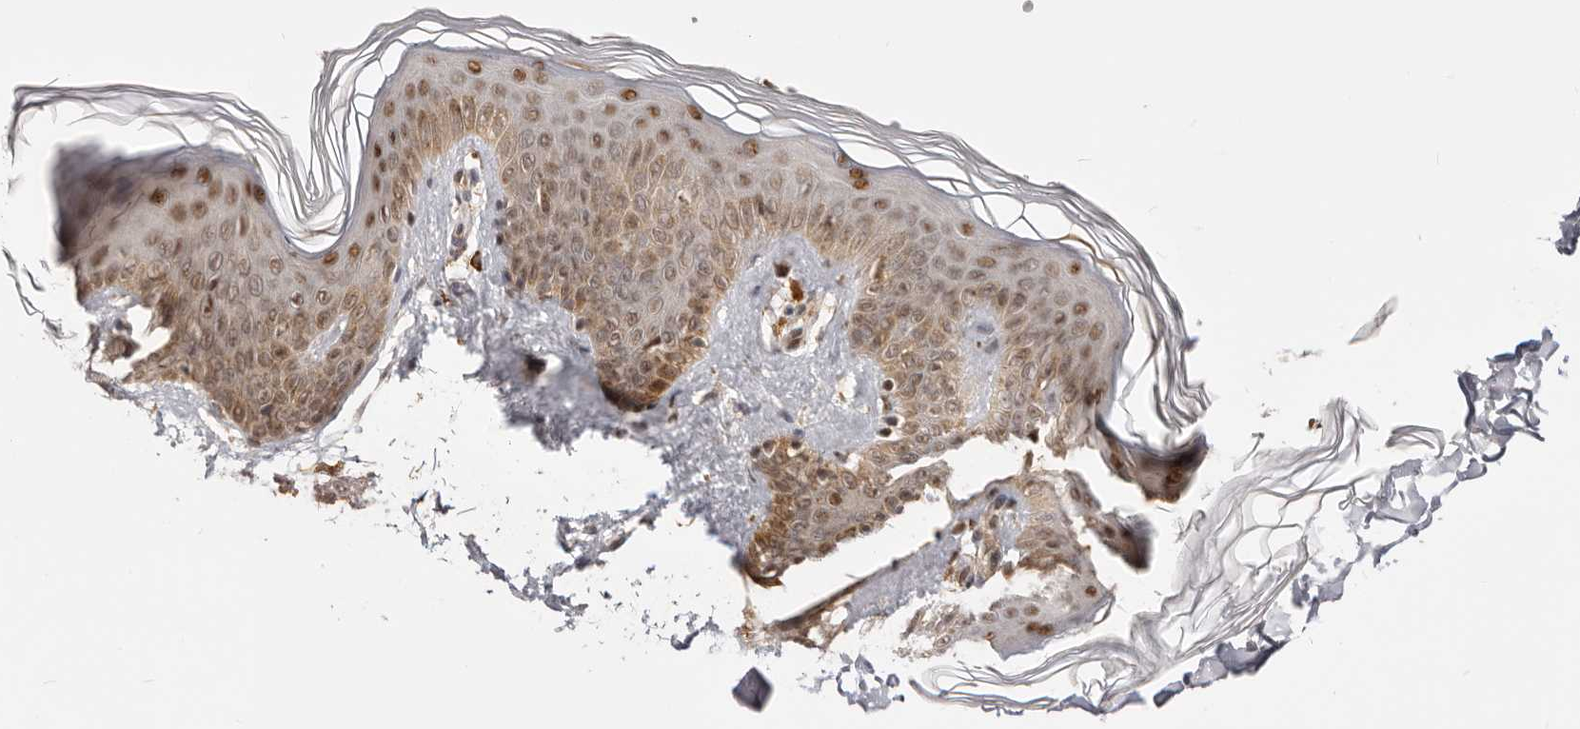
{"staining": {"intensity": "negative", "quantity": "none", "location": "none"}, "tissue": "skin", "cell_type": "Fibroblasts", "image_type": "normal", "snomed": [{"axis": "morphology", "description": "Normal tissue, NOS"}, {"axis": "morphology", "description": "Neoplasm, benign, NOS"}, {"axis": "topography", "description": "Skin"}, {"axis": "topography", "description": "Soft tissue"}], "caption": "DAB immunohistochemical staining of normal skin displays no significant positivity in fibroblasts. (DAB (3,3'-diaminobenzidine) immunohistochemistry visualized using brightfield microscopy, high magnification).", "gene": "SEC14L1", "patient": {"sex": "male", "age": 26}}